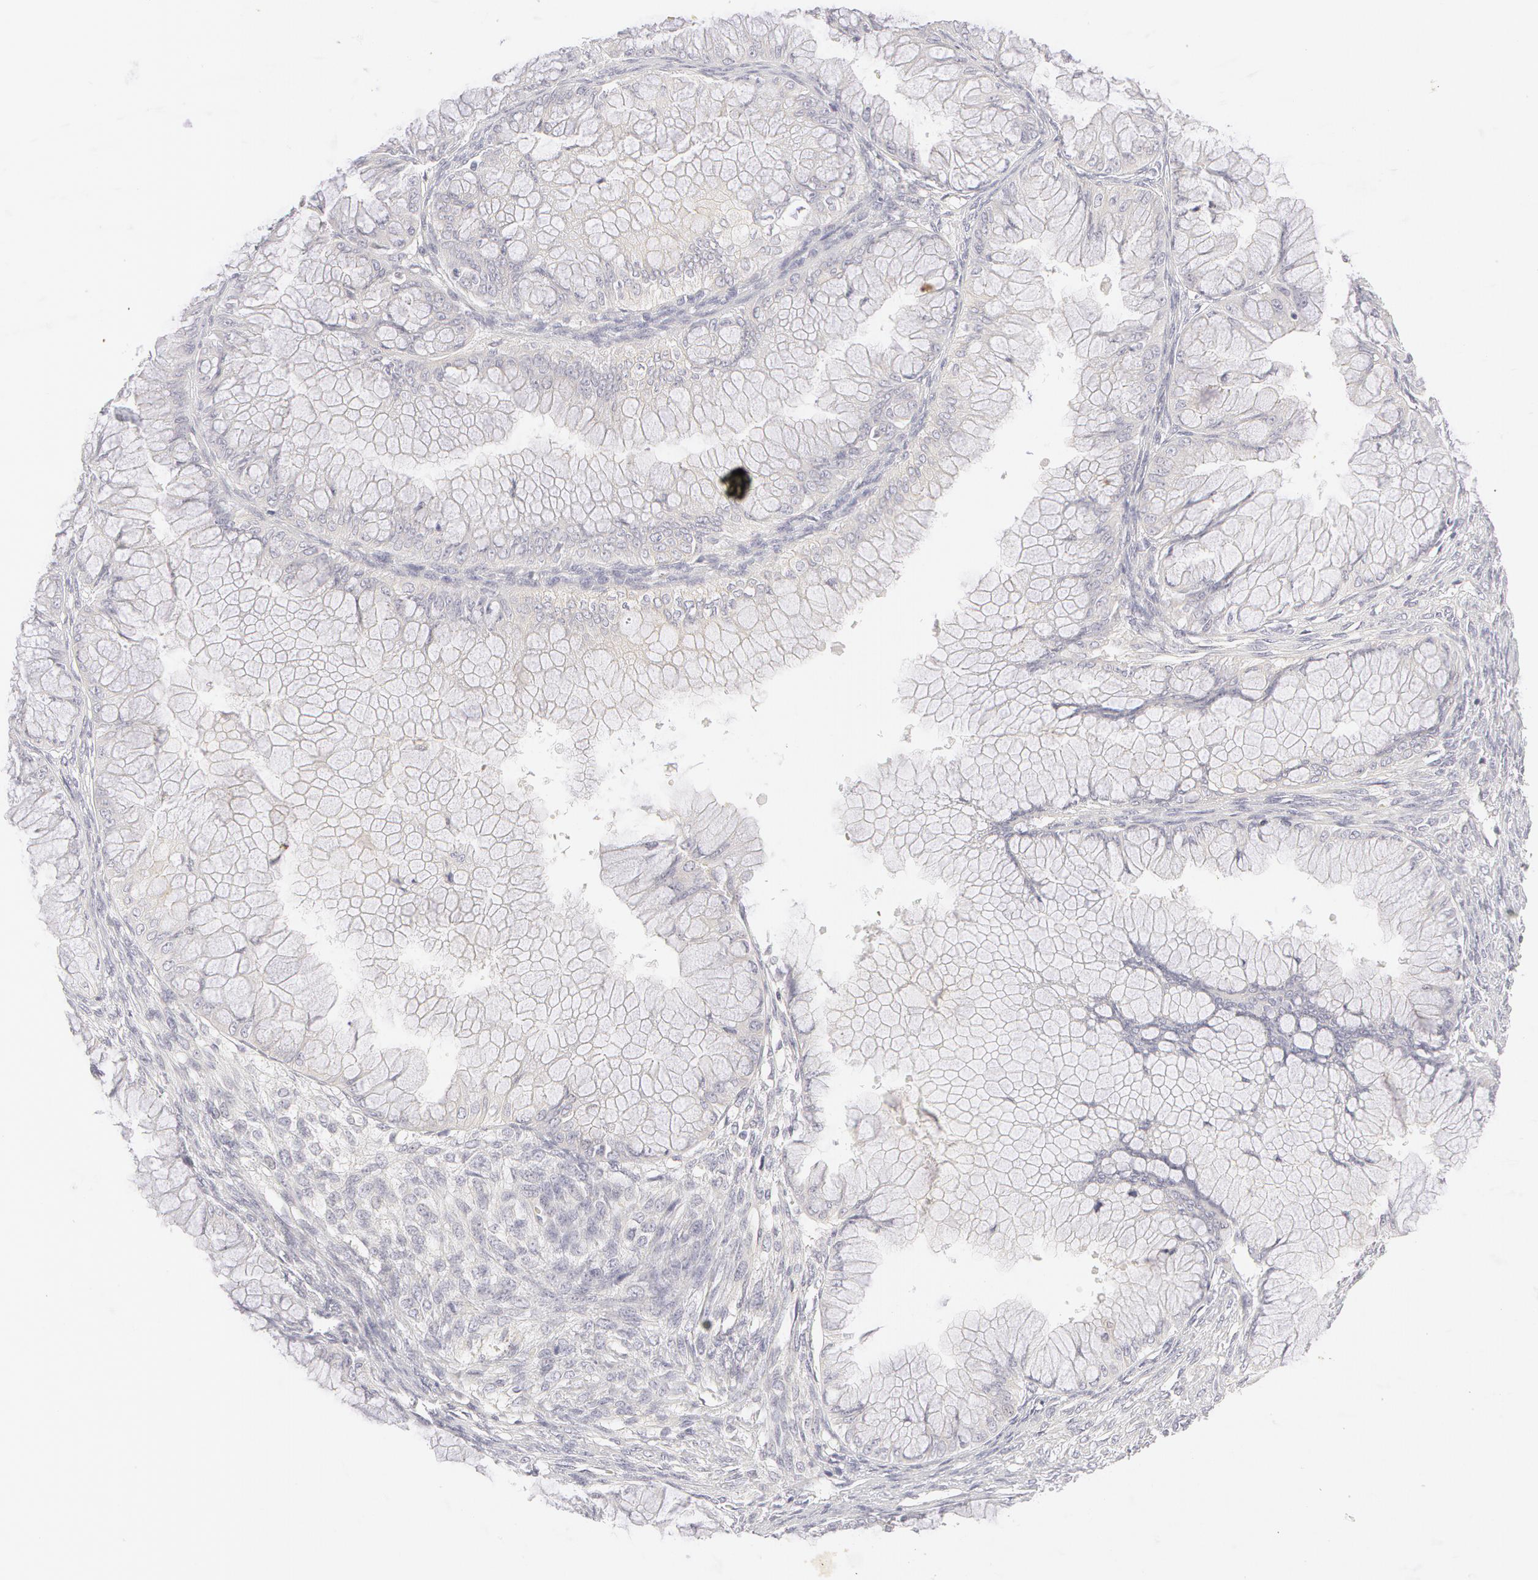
{"staining": {"intensity": "negative", "quantity": "none", "location": "none"}, "tissue": "ovarian cancer", "cell_type": "Tumor cells", "image_type": "cancer", "snomed": [{"axis": "morphology", "description": "Cystadenocarcinoma, mucinous, NOS"}, {"axis": "topography", "description": "Ovary"}], "caption": "DAB (3,3'-diaminobenzidine) immunohistochemical staining of ovarian cancer exhibits no significant staining in tumor cells.", "gene": "ABCB1", "patient": {"sex": "female", "age": 63}}